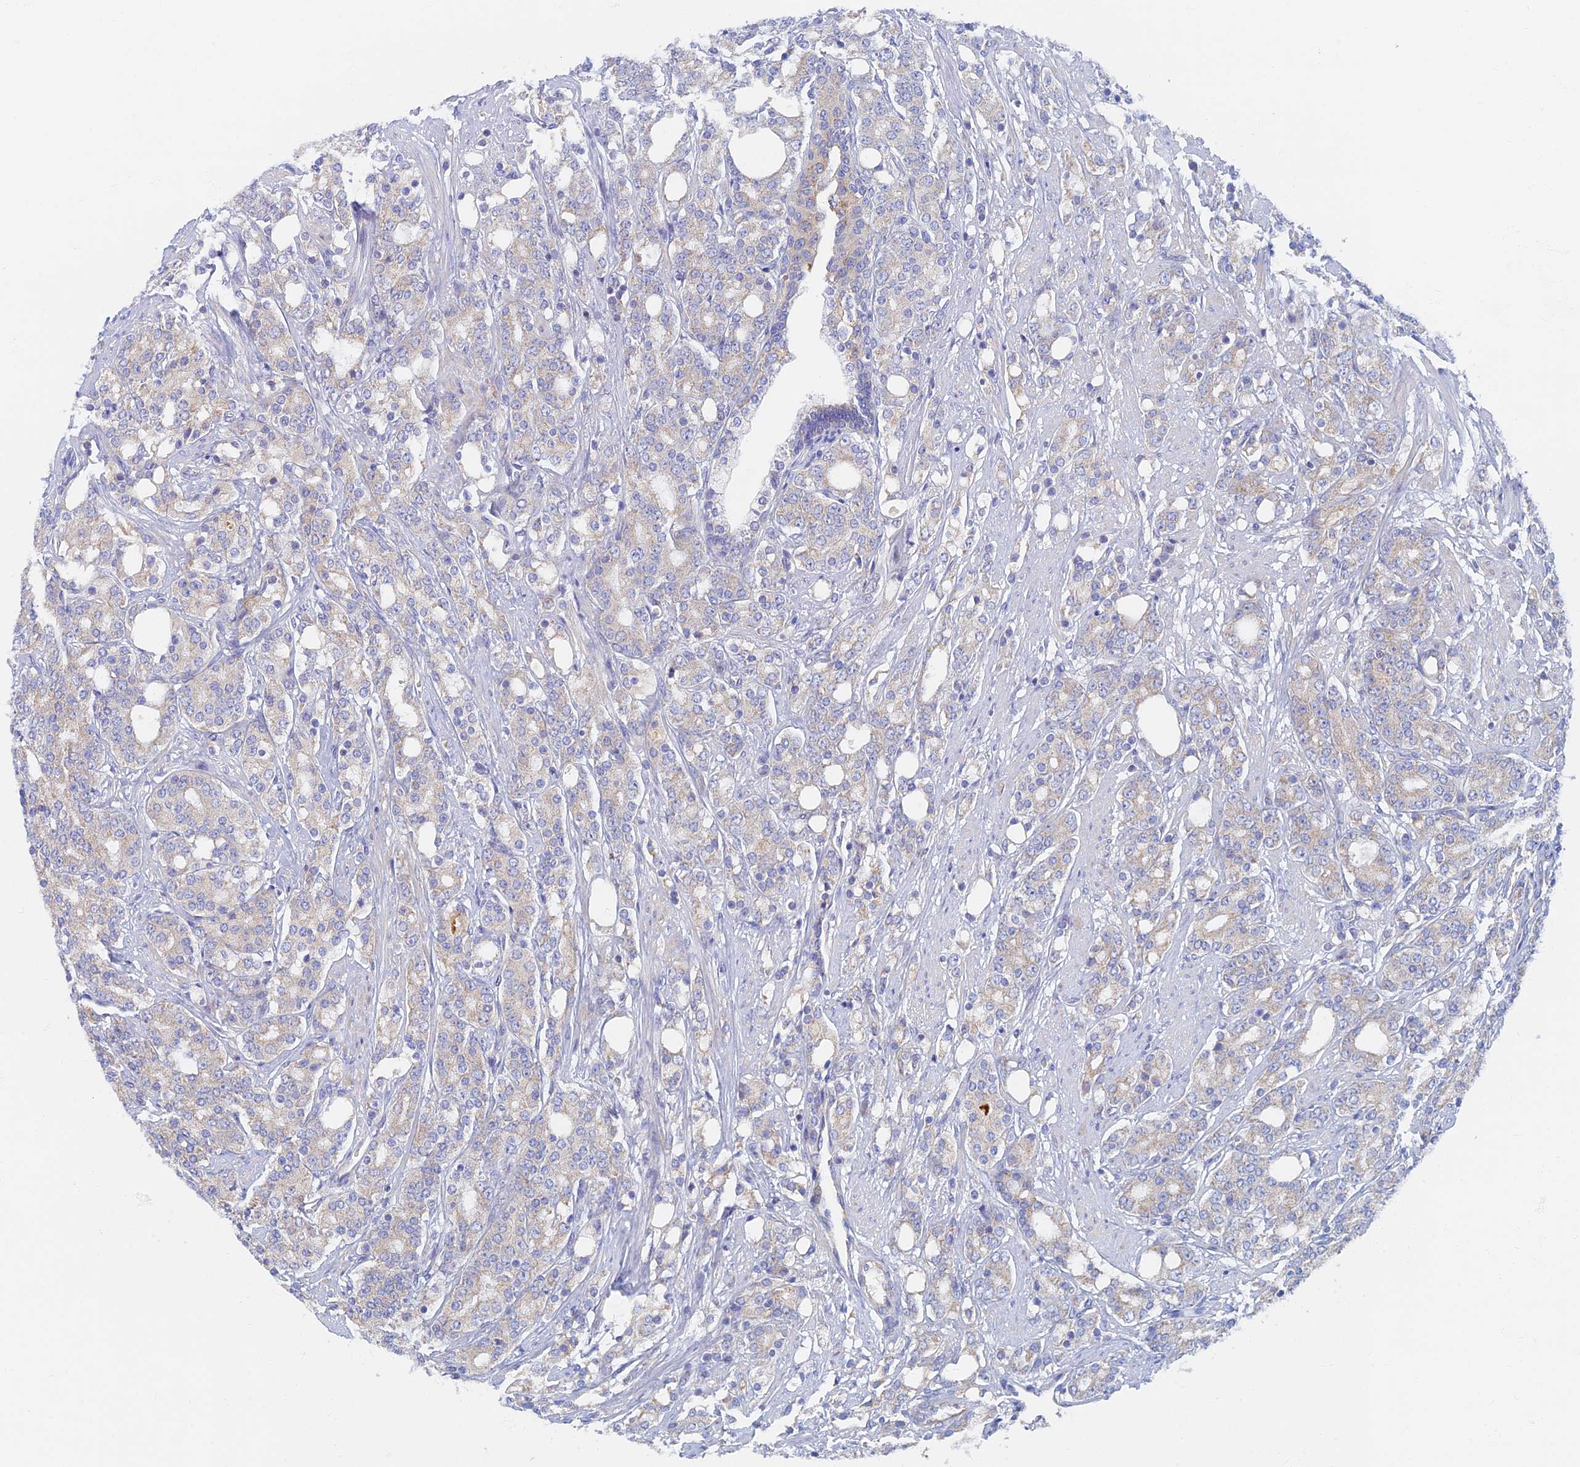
{"staining": {"intensity": "moderate", "quantity": "25%-75%", "location": "cytoplasmic/membranous"}, "tissue": "prostate cancer", "cell_type": "Tumor cells", "image_type": "cancer", "snomed": [{"axis": "morphology", "description": "Adenocarcinoma, High grade"}, {"axis": "topography", "description": "Prostate"}], "caption": "This photomicrograph displays immunohistochemistry staining of human high-grade adenocarcinoma (prostate), with medium moderate cytoplasmic/membranous staining in approximately 25%-75% of tumor cells.", "gene": "TMEM44", "patient": {"sex": "male", "age": 62}}